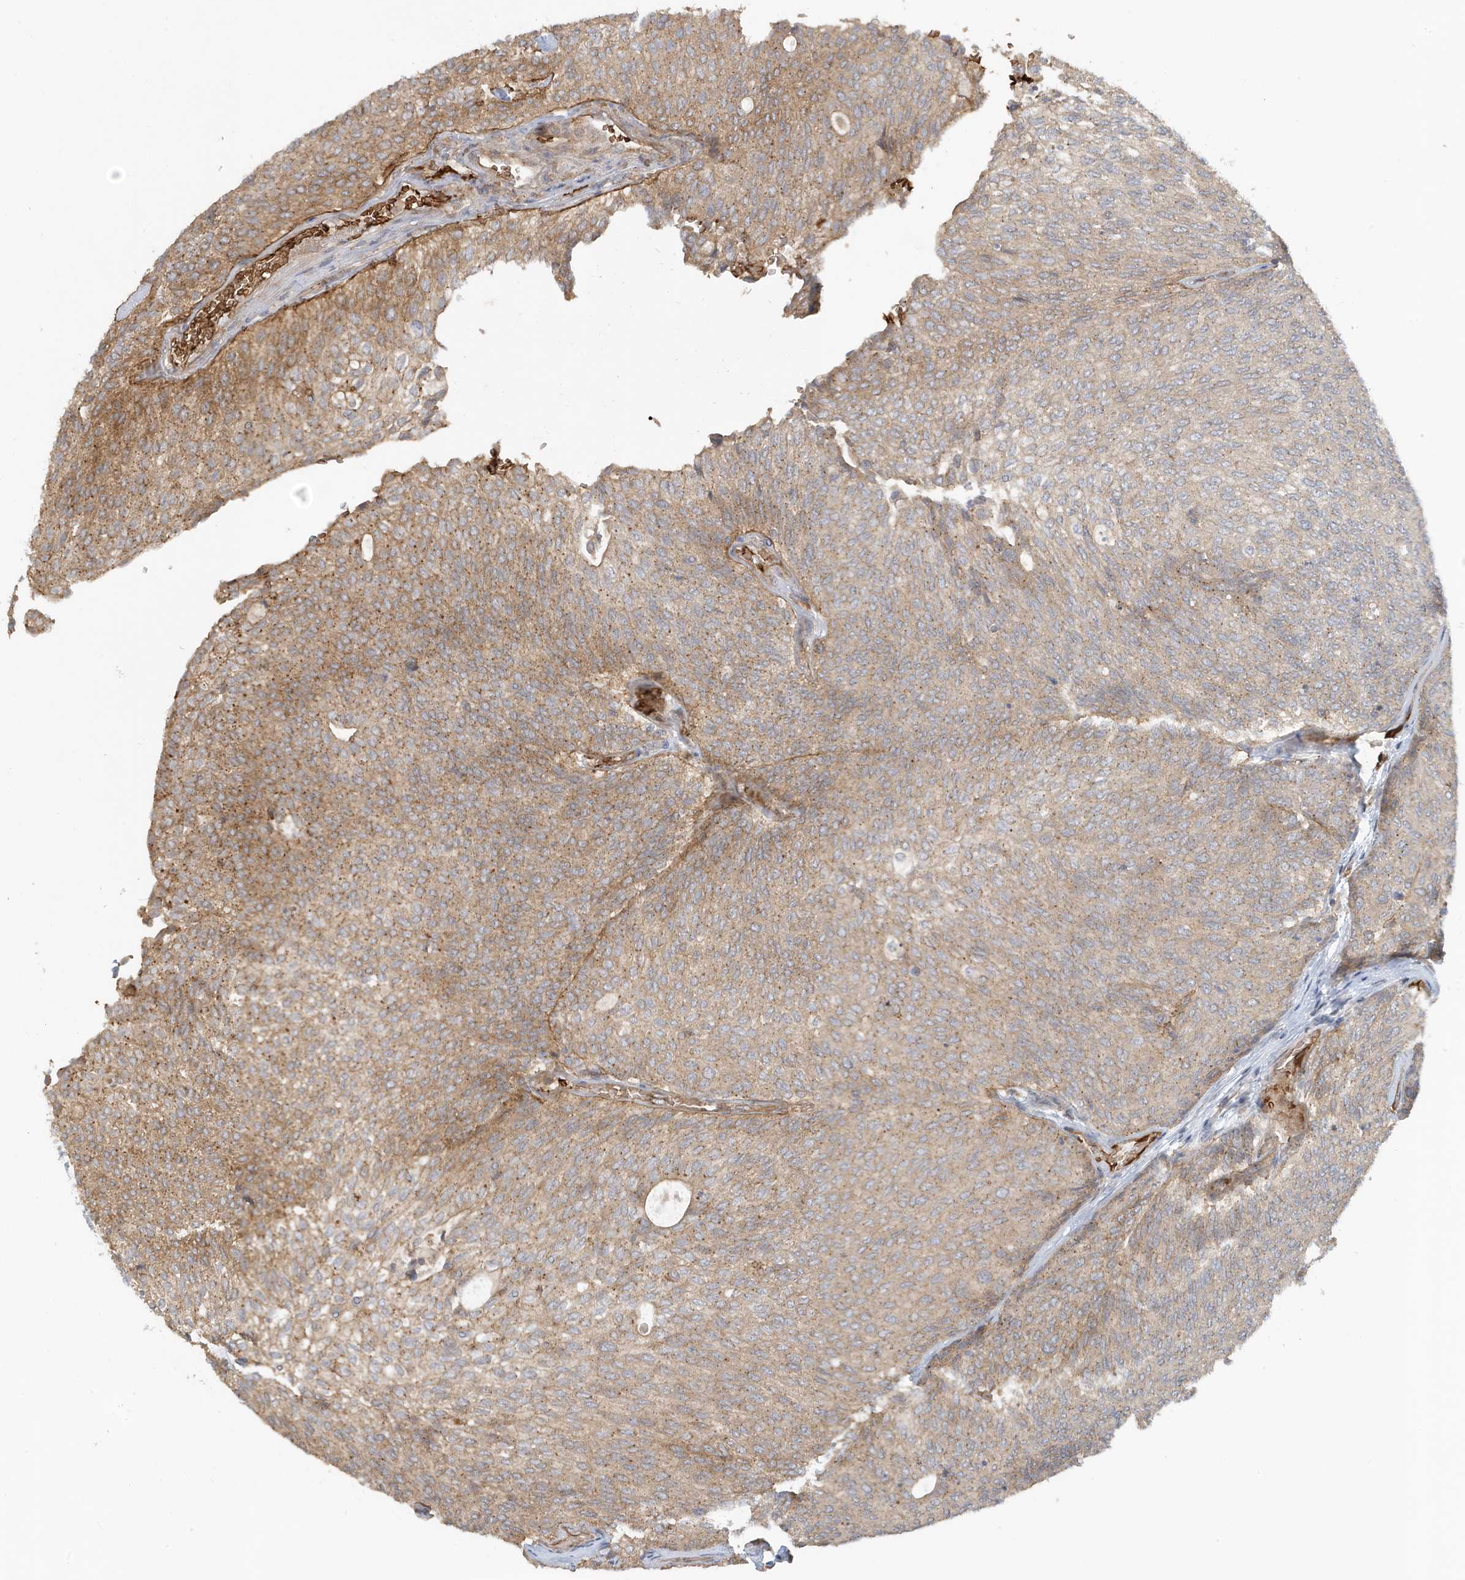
{"staining": {"intensity": "weak", "quantity": "25%-75%", "location": "cytoplasmic/membranous"}, "tissue": "urothelial cancer", "cell_type": "Tumor cells", "image_type": "cancer", "snomed": [{"axis": "morphology", "description": "Urothelial carcinoma, Low grade"}, {"axis": "topography", "description": "Urinary bladder"}], "caption": "A low amount of weak cytoplasmic/membranous positivity is present in approximately 25%-75% of tumor cells in low-grade urothelial carcinoma tissue.", "gene": "FYCO1", "patient": {"sex": "female", "age": 79}}